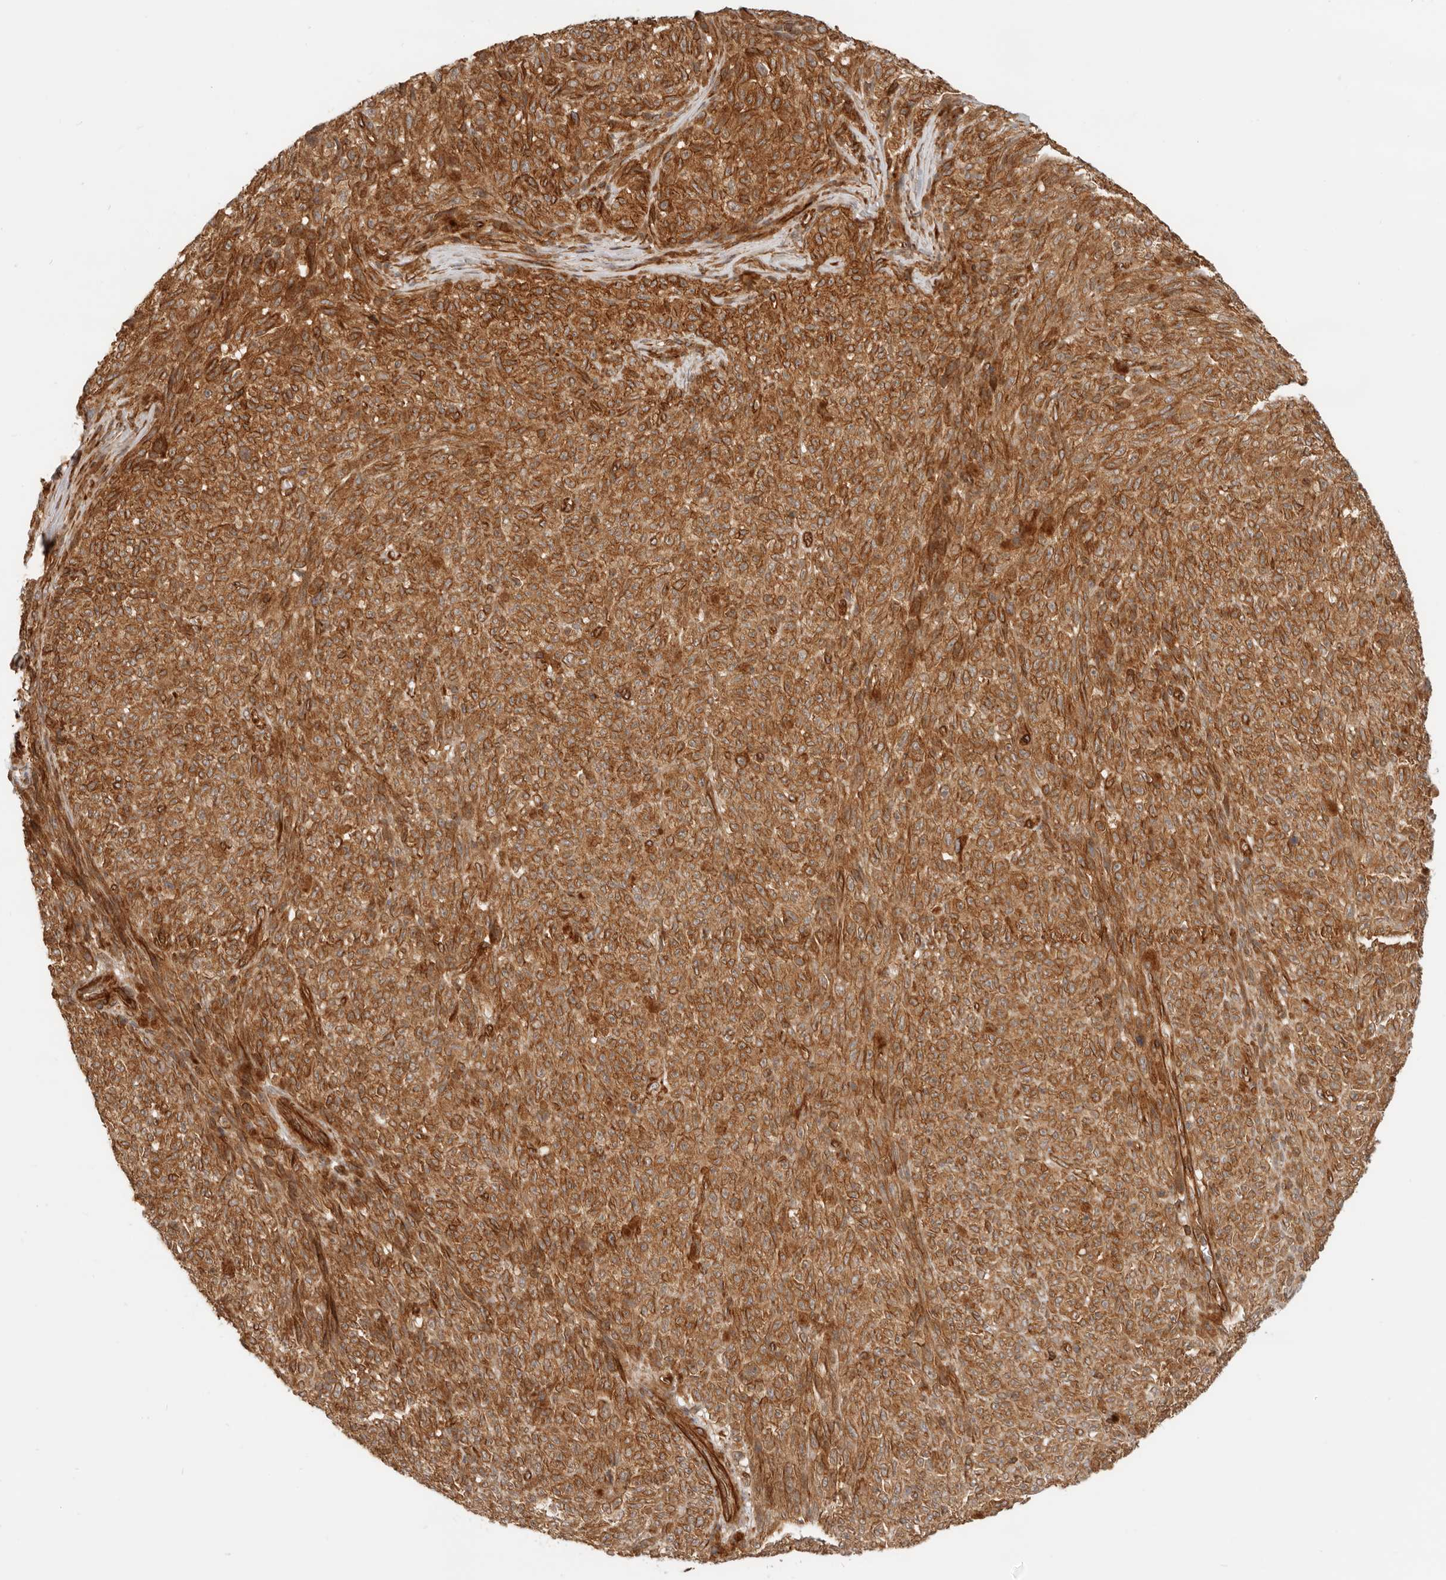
{"staining": {"intensity": "strong", "quantity": ">75%", "location": "cytoplasmic/membranous"}, "tissue": "melanoma", "cell_type": "Tumor cells", "image_type": "cancer", "snomed": [{"axis": "morphology", "description": "Malignant melanoma, NOS"}, {"axis": "topography", "description": "Skin"}], "caption": "Malignant melanoma tissue demonstrates strong cytoplasmic/membranous staining in approximately >75% of tumor cells (DAB = brown stain, brightfield microscopy at high magnification).", "gene": "UFSP1", "patient": {"sex": "female", "age": 82}}